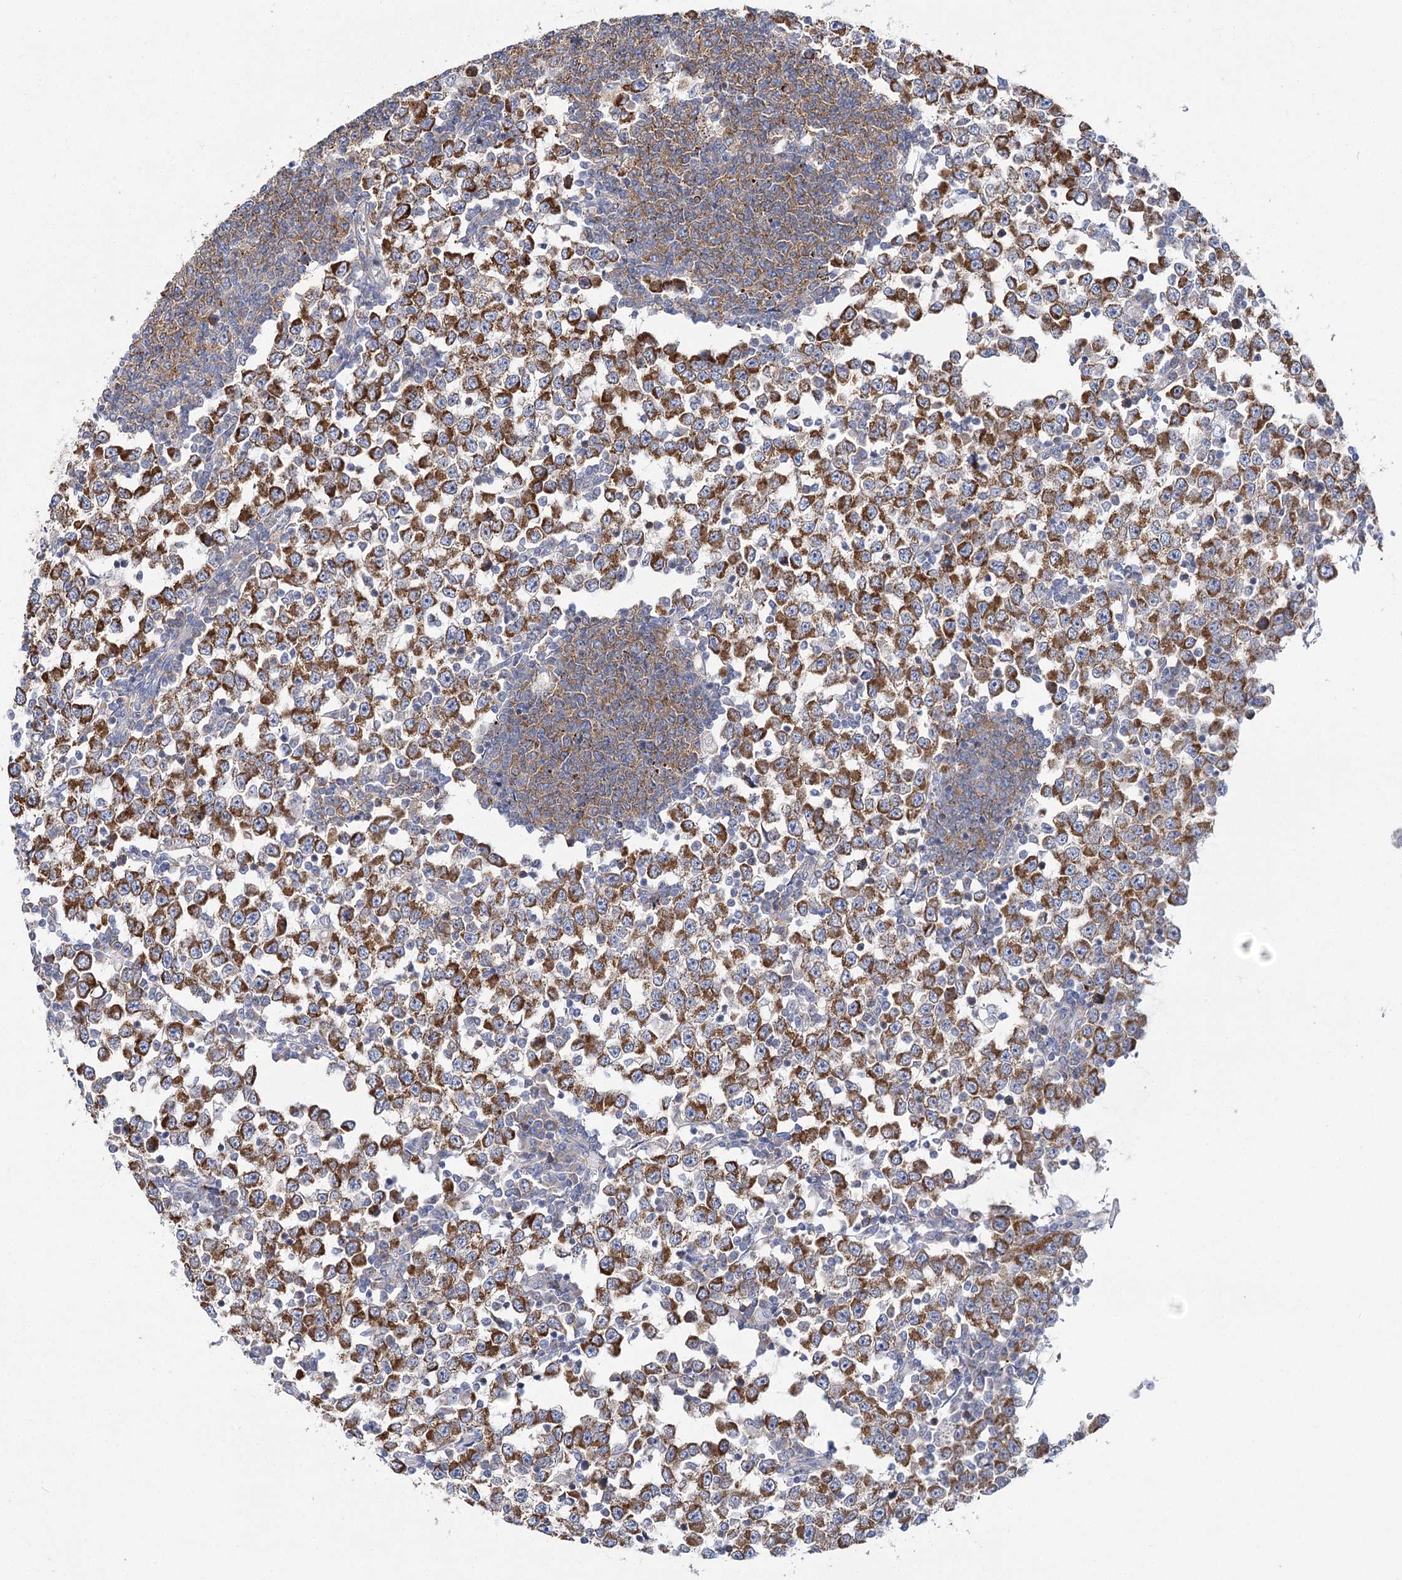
{"staining": {"intensity": "moderate", "quantity": ">75%", "location": "cytoplasmic/membranous"}, "tissue": "testis cancer", "cell_type": "Tumor cells", "image_type": "cancer", "snomed": [{"axis": "morphology", "description": "Seminoma, NOS"}, {"axis": "topography", "description": "Testis"}], "caption": "Immunohistochemistry photomicrograph of human testis cancer stained for a protein (brown), which displays medium levels of moderate cytoplasmic/membranous positivity in about >75% of tumor cells.", "gene": "THUMPD3", "patient": {"sex": "male", "age": 65}}